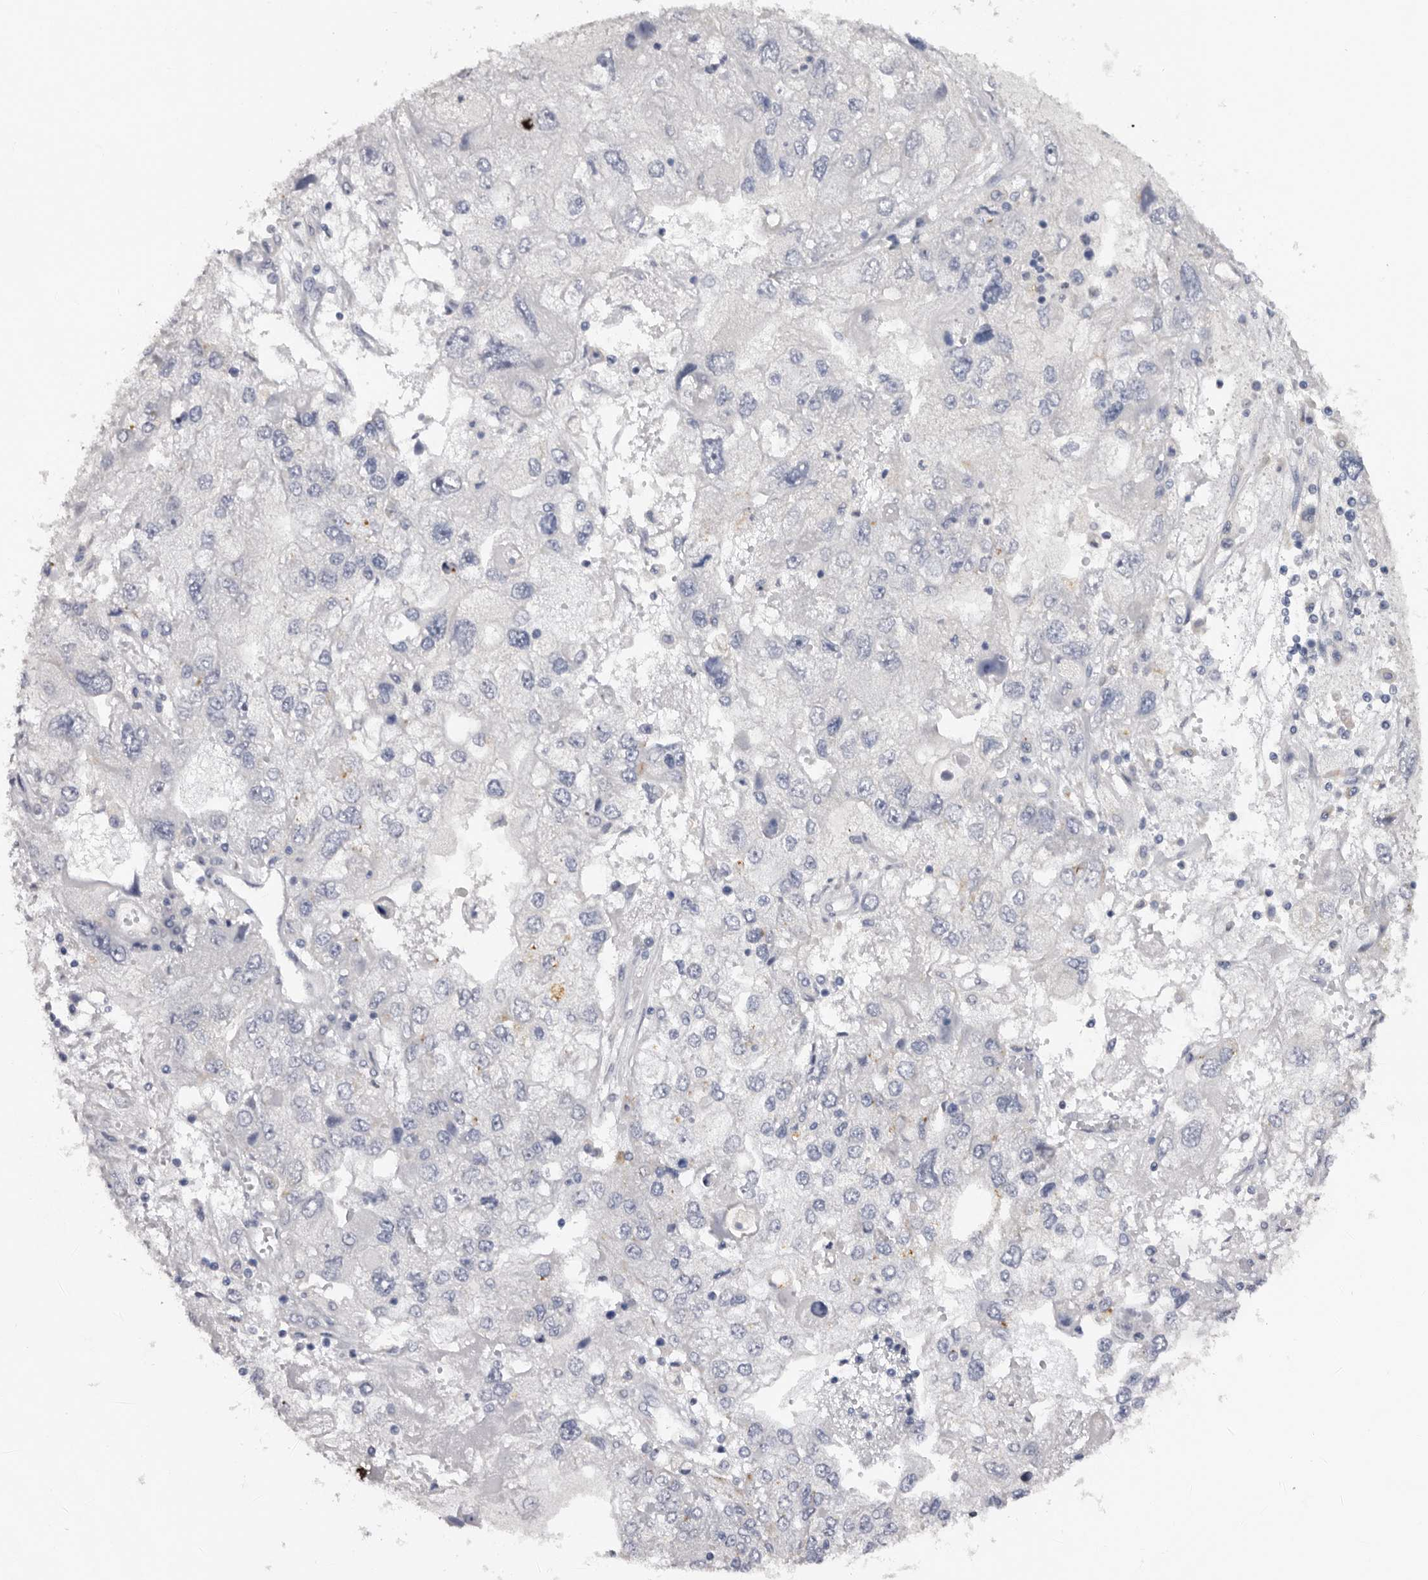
{"staining": {"intensity": "negative", "quantity": "none", "location": "none"}, "tissue": "endometrial cancer", "cell_type": "Tumor cells", "image_type": "cancer", "snomed": [{"axis": "morphology", "description": "Adenocarcinoma, NOS"}, {"axis": "topography", "description": "Endometrium"}], "caption": "Immunohistochemical staining of human endometrial cancer (adenocarcinoma) exhibits no significant staining in tumor cells.", "gene": "DAP", "patient": {"sex": "female", "age": 49}}